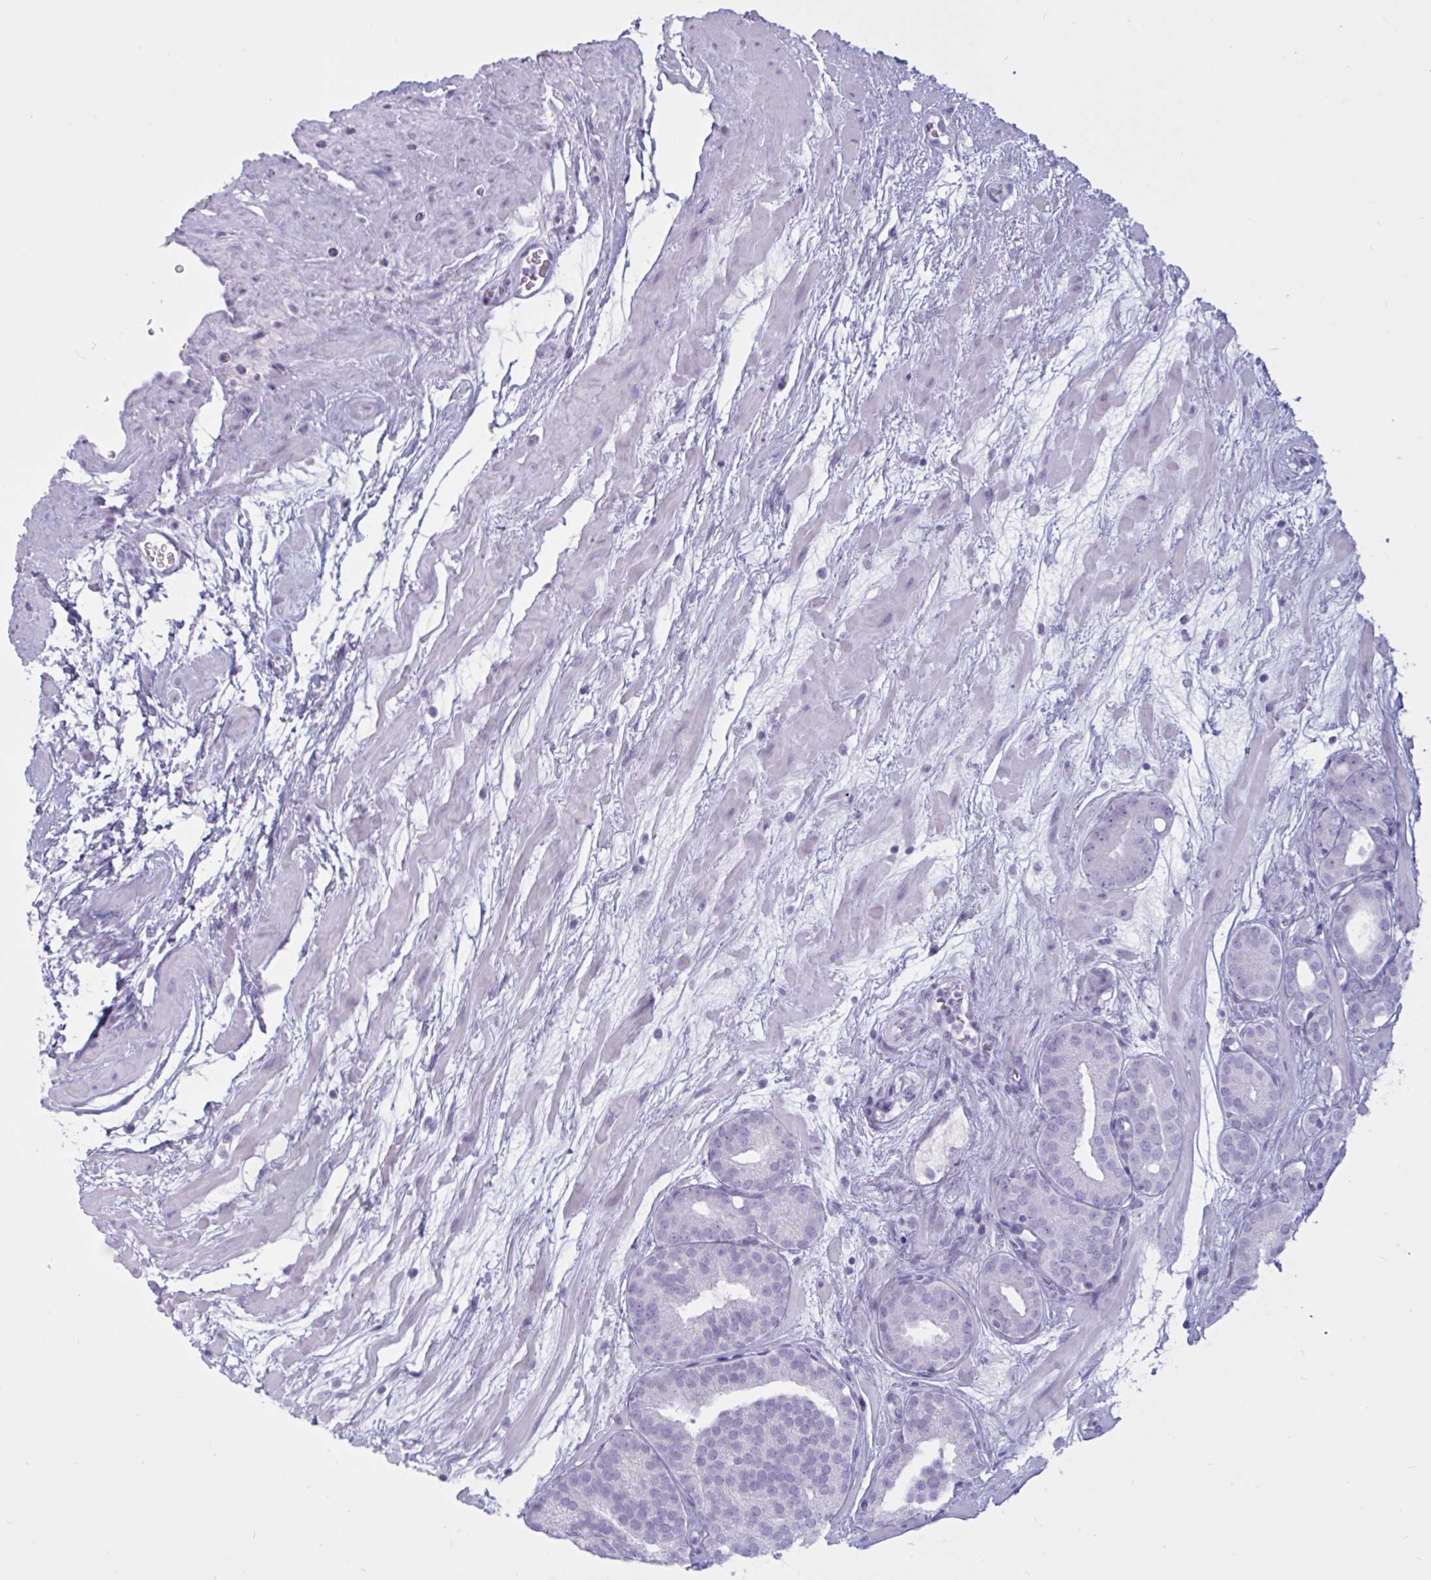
{"staining": {"intensity": "negative", "quantity": "none", "location": "none"}, "tissue": "prostate cancer", "cell_type": "Tumor cells", "image_type": "cancer", "snomed": [{"axis": "morphology", "description": "Adenocarcinoma, High grade"}, {"axis": "topography", "description": "Prostate"}], "caption": "Immunohistochemistry (IHC) of prostate cancer shows no expression in tumor cells.", "gene": "BBS10", "patient": {"sex": "male", "age": 66}}